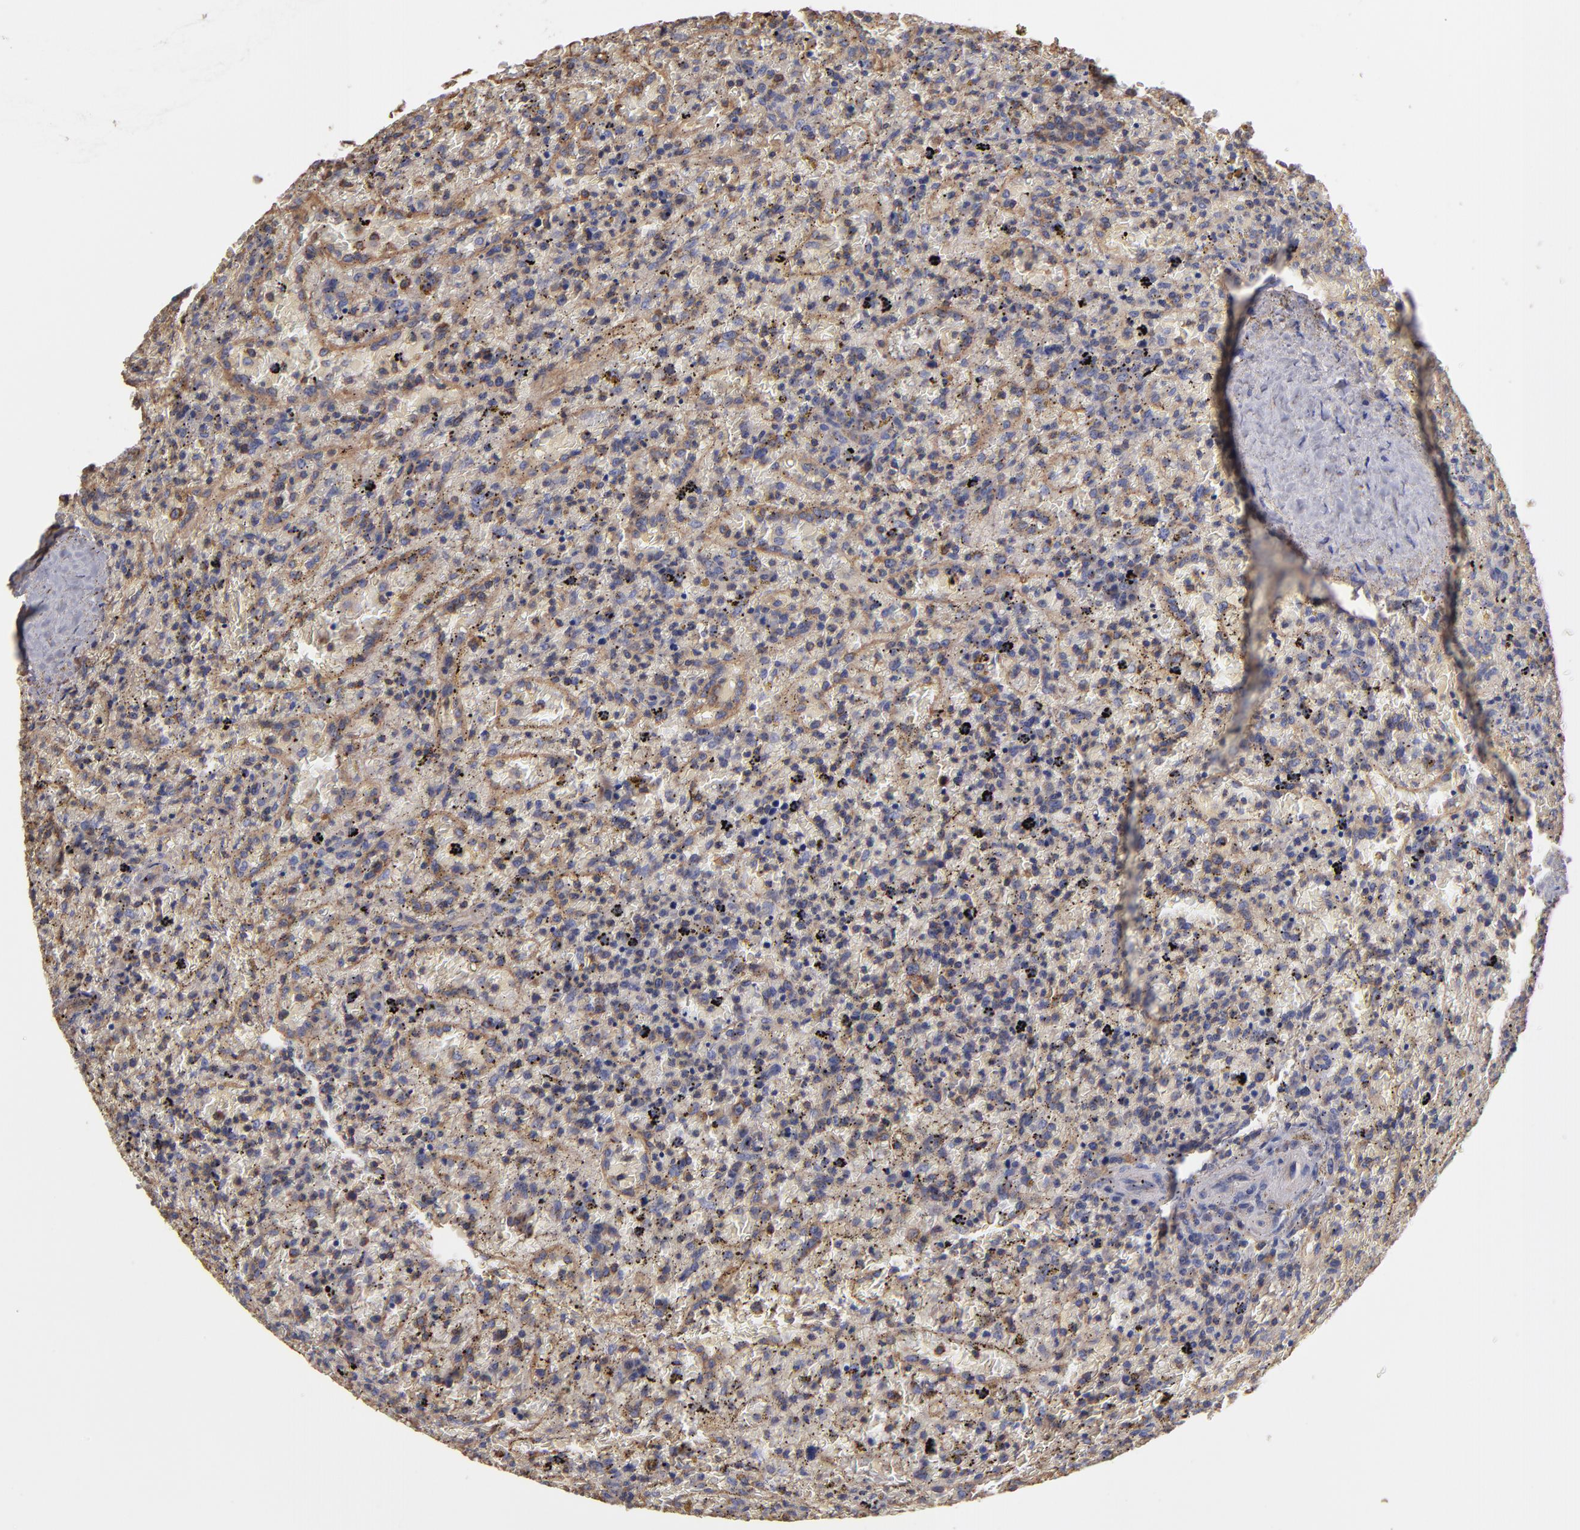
{"staining": {"intensity": "weak", "quantity": "25%-75%", "location": "cytoplasmic/membranous"}, "tissue": "lymphoma", "cell_type": "Tumor cells", "image_type": "cancer", "snomed": [{"axis": "morphology", "description": "Malignant lymphoma, non-Hodgkin's type, High grade"}, {"axis": "topography", "description": "Spleen"}, {"axis": "topography", "description": "Lymph node"}], "caption": "This histopathology image demonstrates IHC staining of malignant lymphoma, non-Hodgkin's type (high-grade), with low weak cytoplasmic/membranous positivity in approximately 25%-75% of tumor cells.", "gene": "ESYT2", "patient": {"sex": "female", "age": 70}}